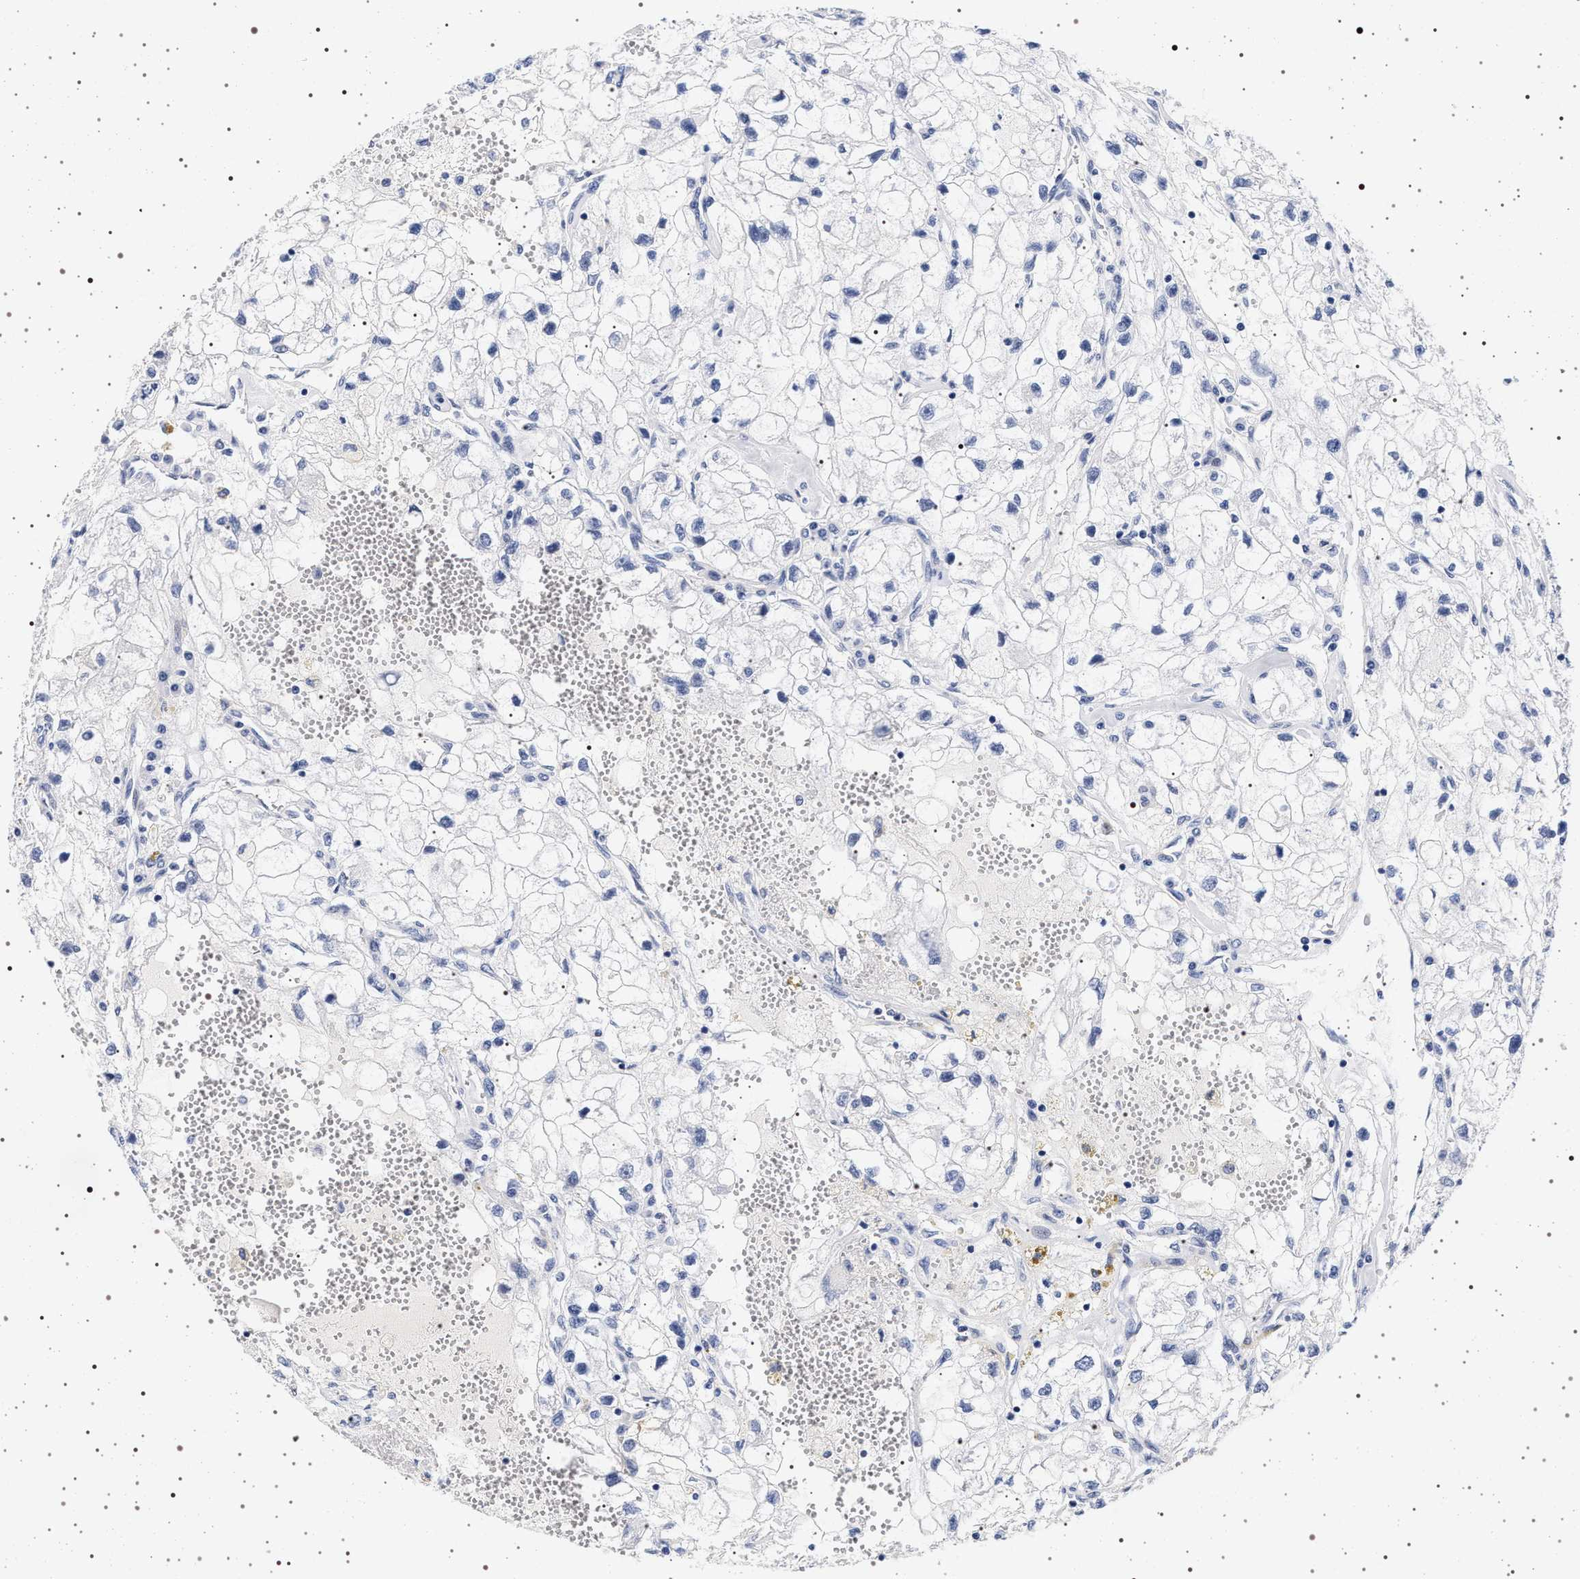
{"staining": {"intensity": "negative", "quantity": "none", "location": "none"}, "tissue": "renal cancer", "cell_type": "Tumor cells", "image_type": "cancer", "snomed": [{"axis": "morphology", "description": "Adenocarcinoma, NOS"}, {"axis": "topography", "description": "Kidney"}], "caption": "Immunohistochemical staining of human renal adenocarcinoma demonstrates no significant expression in tumor cells. (Brightfield microscopy of DAB (3,3'-diaminobenzidine) immunohistochemistry (IHC) at high magnification).", "gene": "MAPK10", "patient": {"sex": "female", "age": 70}}